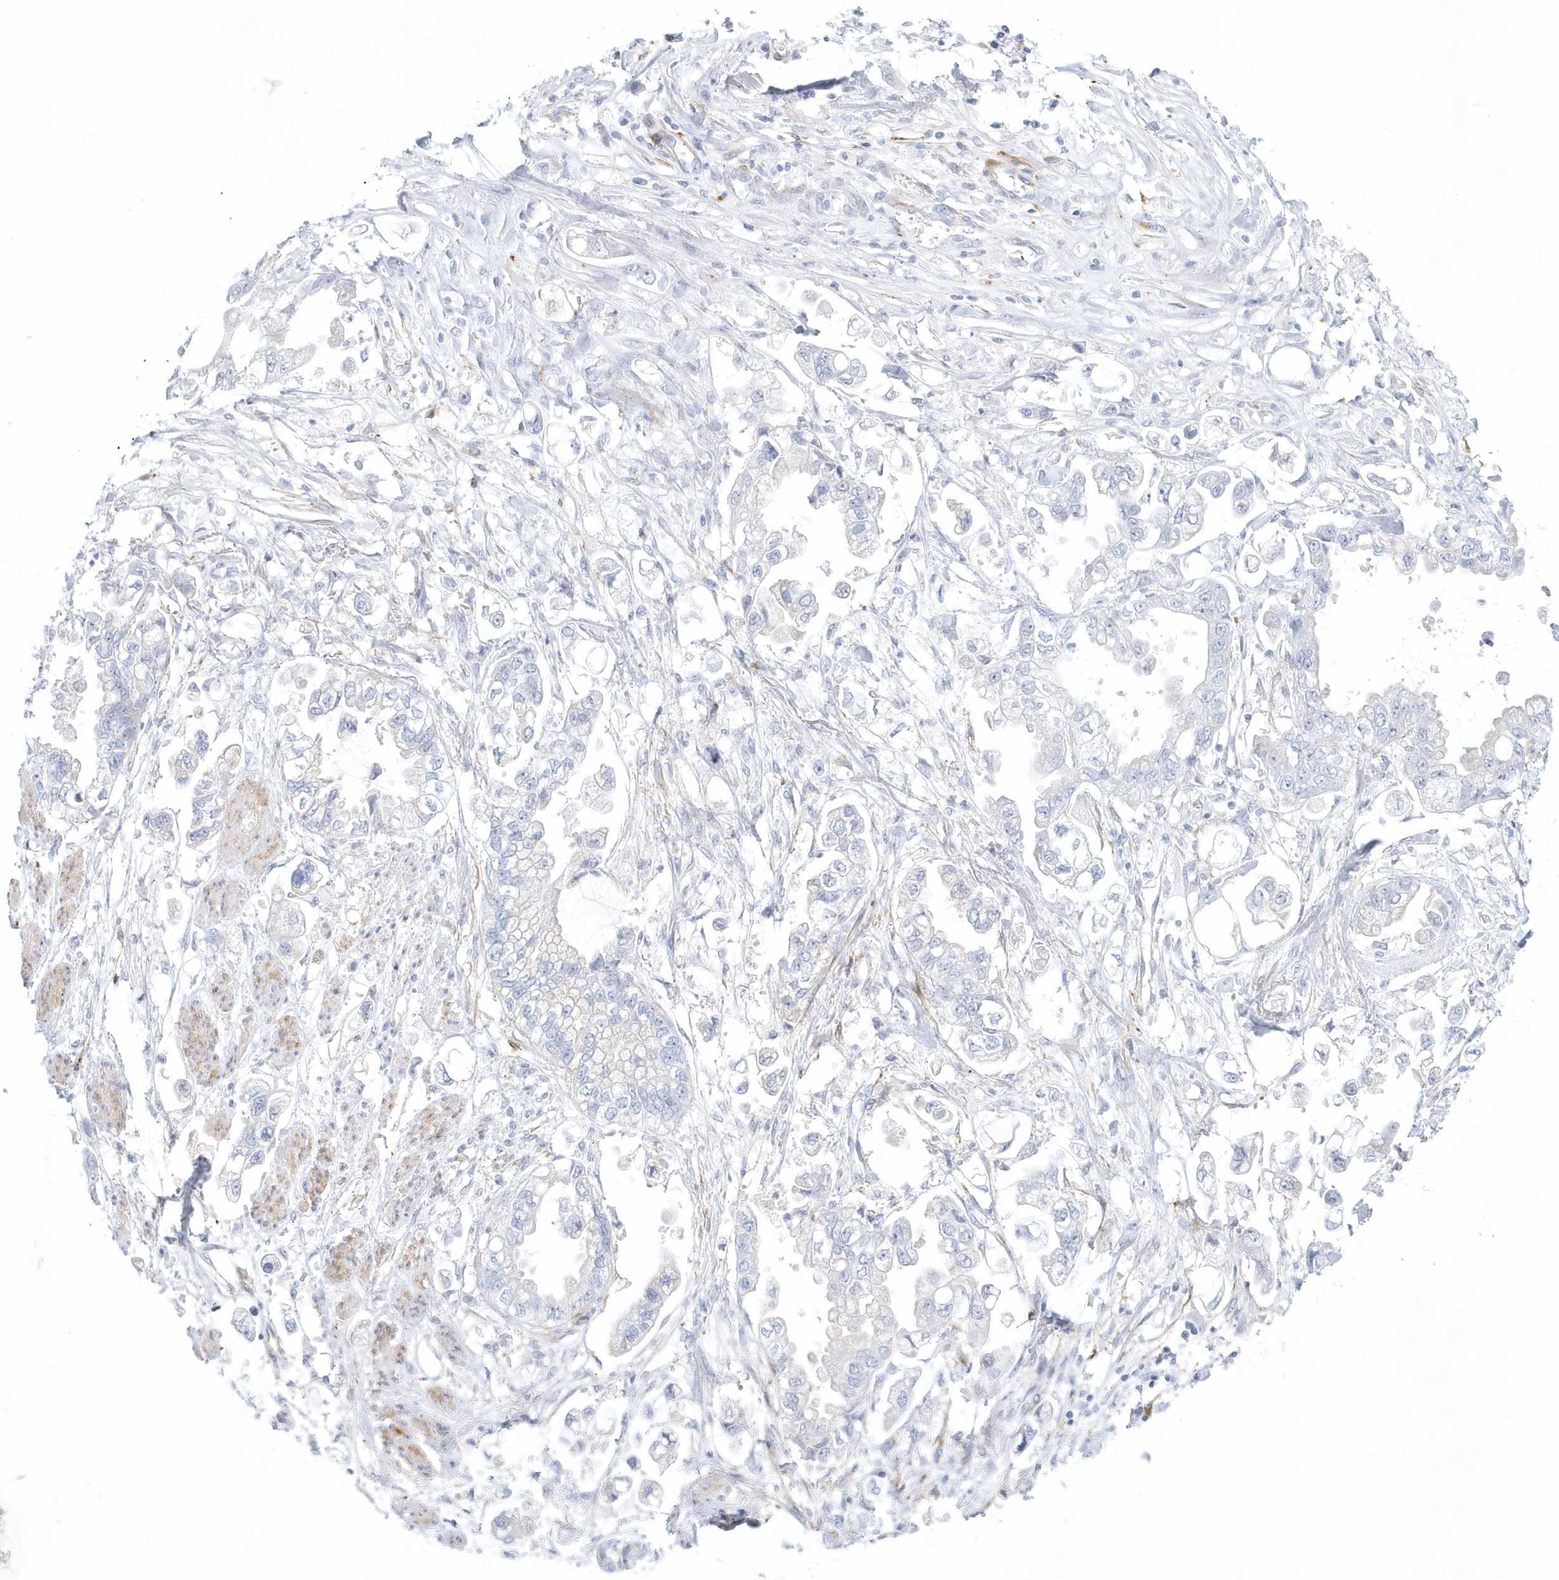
{"staining": {"intensity": "negative", "quantity": "none", "location": "none"}, "tissue": "stomach cancer", "cell_type": "Tumor cells", "image_type": "cancer", "snomed": [{"axis": "morphology", "description": "Adenocarcinoma, NOS"}, {"axis": "topography", "description": "Stomach"}], "caption": "An immunohistochemistry image of adenocarcinoma (stomach) is shown. There is no staining in tumor cells of adenocarcinoma (stomach).", "gene": "WDR27", "patient": {"sex": "male", "age": 62}}